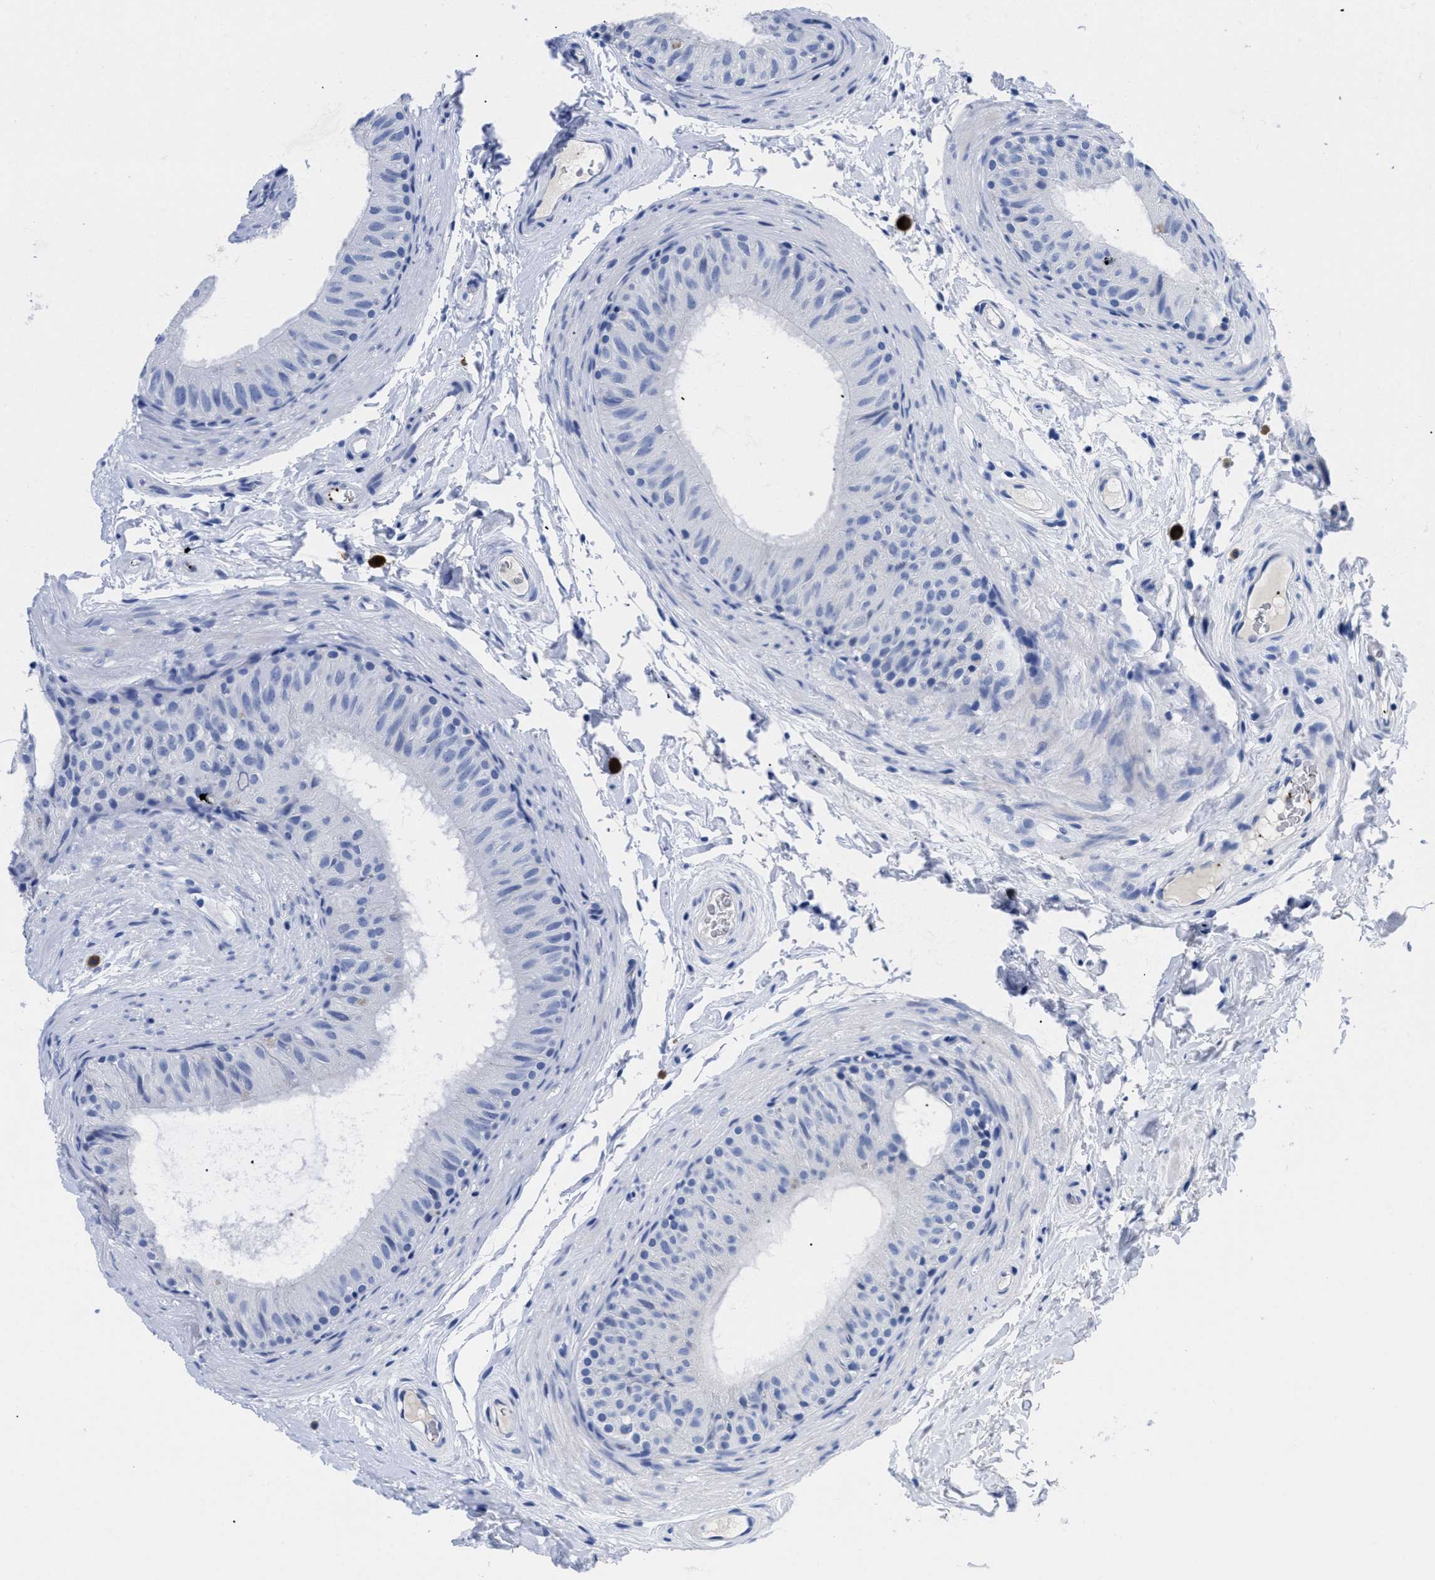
{"staining": {"intensity": "negative", "quantity": "none", "location": "none"}, "tissue": "epididymis", "cell_type": "Glandular cells", "image_type": "normal", "snomed": [{"axis": "morphology", "description": "Normal tissue, NOS"}, {"axis": "topography", "description": "Epididymis"}], "caption": "This is an immunohistochemistry (IHC) histopathology image of benign human epididymis. There is no expression in glandular cells.", "gene": "TREML1", "patient": {"sex": "male", "age": 34}}